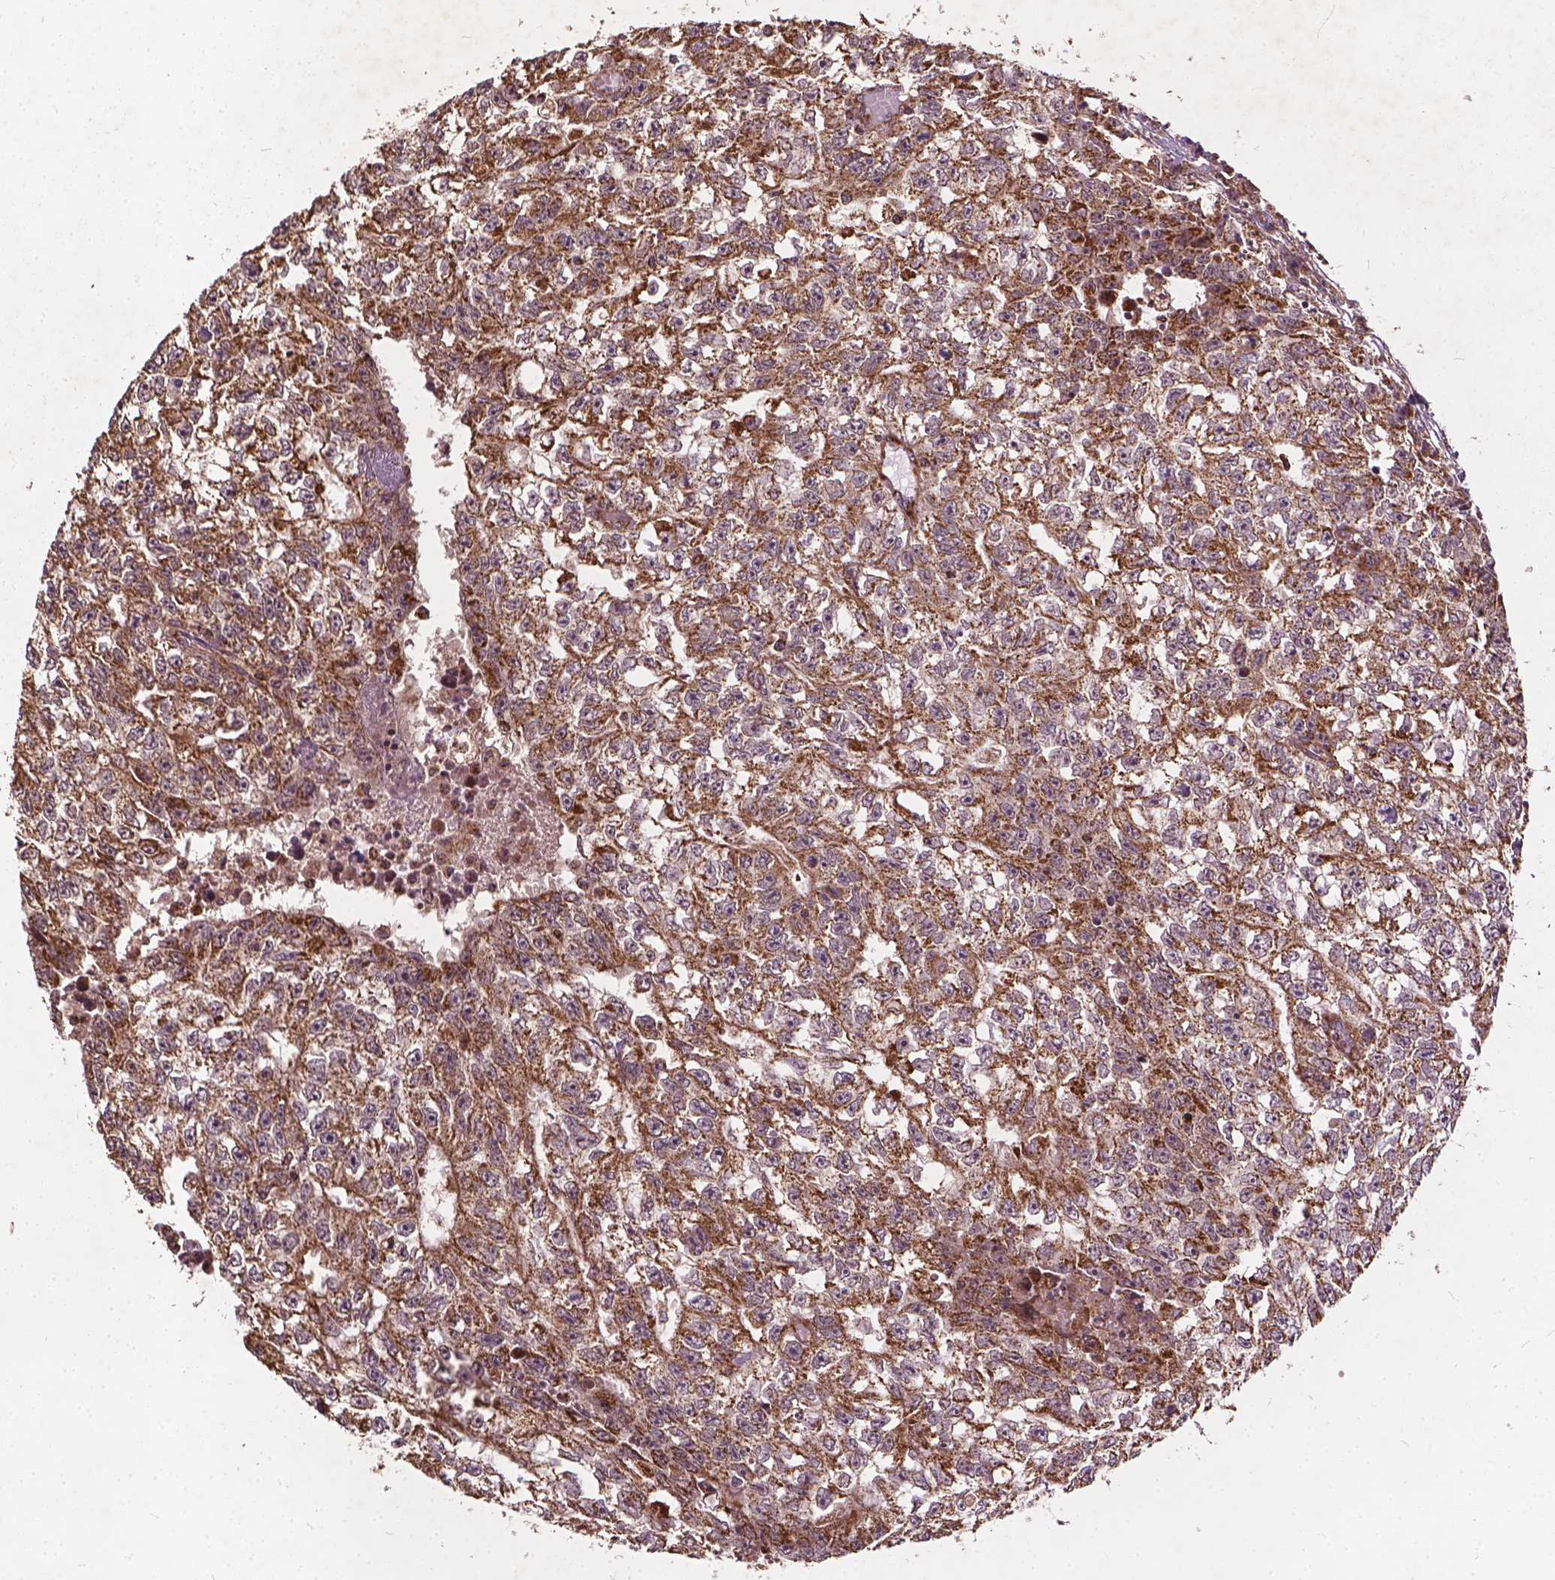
{"staining": {"intensity": "moderate", "quantity": ">75%", "location": "cytoplasmic/membranous"}, "tissue": "testis cancer", "cell_type": "Tumor cells", "image_type": "cancer", "snomed": [{"axis": "morphology", "description": "Carcinoma, Embryonal, NOS"}, {"axis": "morphology", "description": "Teratoma, malignant, NOS"}, {"axis": "topography", "description": "Testis"}], "caption": "Immunohistochemistry micrograph of neoplastic tissue: human testis cancer stained using immunohistochemistry shows medium levels of moderate protein expression localized specifically in the cytoplasmic/membranous of tumor cells, appearing as a cytoplasmic/membranous brown color.", "gene": "UBXN2A", "patient": {"sex": "male", "age": 24}}